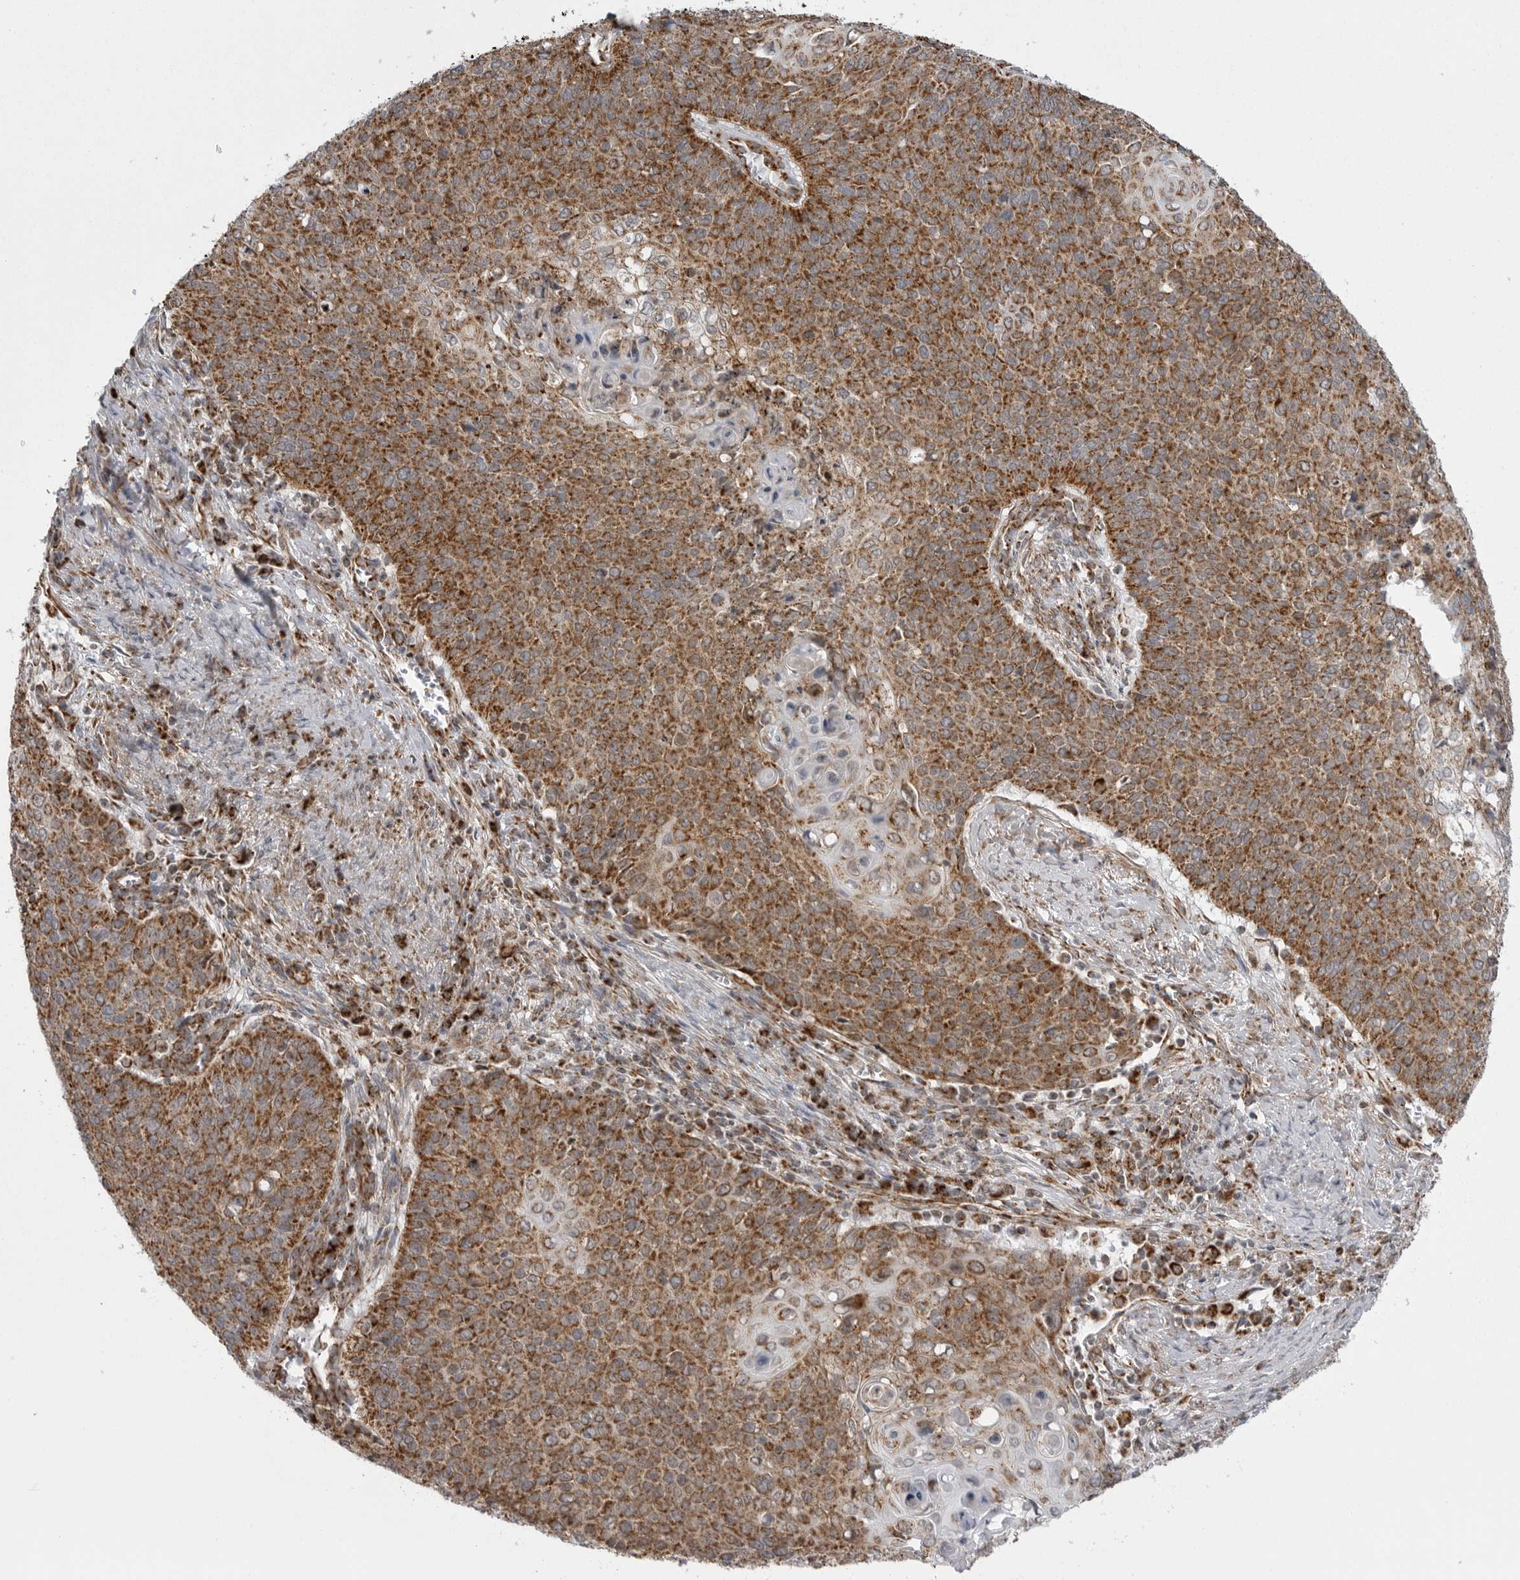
{"staining": {"intensity": "moderate", "quantity": ">75%", "location": "cytoplasmic/membranous"}, "tissue": "cervical cancer", "cell_type": "Tumor cells", "image_type": "cancer", "snomed": [{"axis": "morphology", "description": "Squamous cell carcinoma, NOS"}, {"axis": "topography", "description": "Cervix"}], "caption": "Immunohistochemical staining of cervical squamous cell carcinoma demonstrates medium levels of moderate cytoplasmic/membranous protein expression in about >75% of tumor cells.", "gene": "FH", "patient": {"sex": "female", "age": 39}}